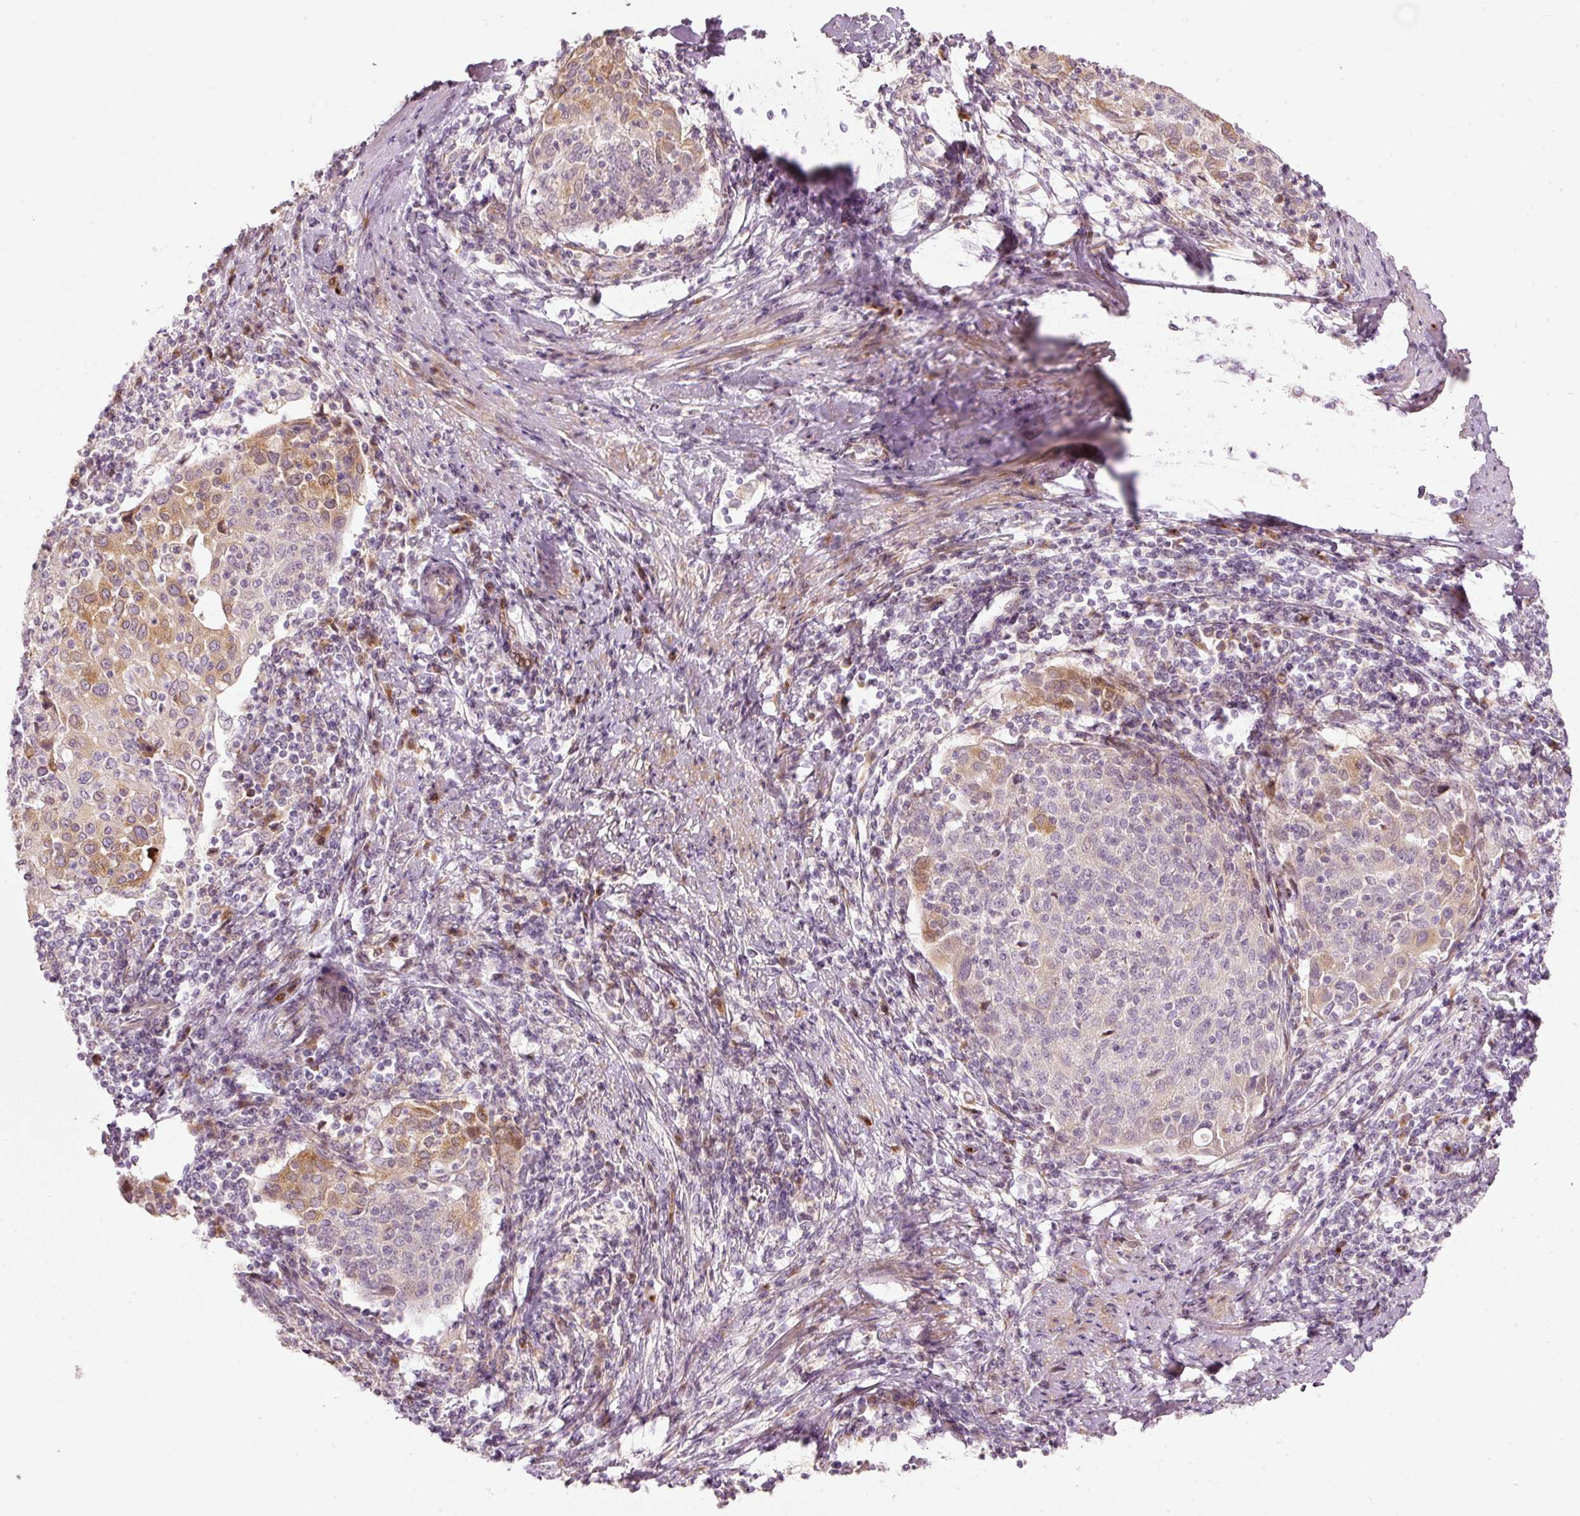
{"staining": {"intensity": "moderate", "quantity": "<25%", "location": "cytoplasmic/membranous"}, "tissue": "cervical cancer", "cell_type": "Tumor cells", "image_type": "cancer", "snomed": [{"axis": "morphology", "description": "Squamous cell carcinoma, NOS"}, {"axis": "topography", "description": "Cervix"}], "caption": "An IHC photomicrograph of tumor tissue is shown. Protein staining in brown shows moderate cytoplasmic/membranous positivity in cervical cancer within tumor cells.", "gene": "SLC20A1", "patient": {"sex": "female", "age": 52}}